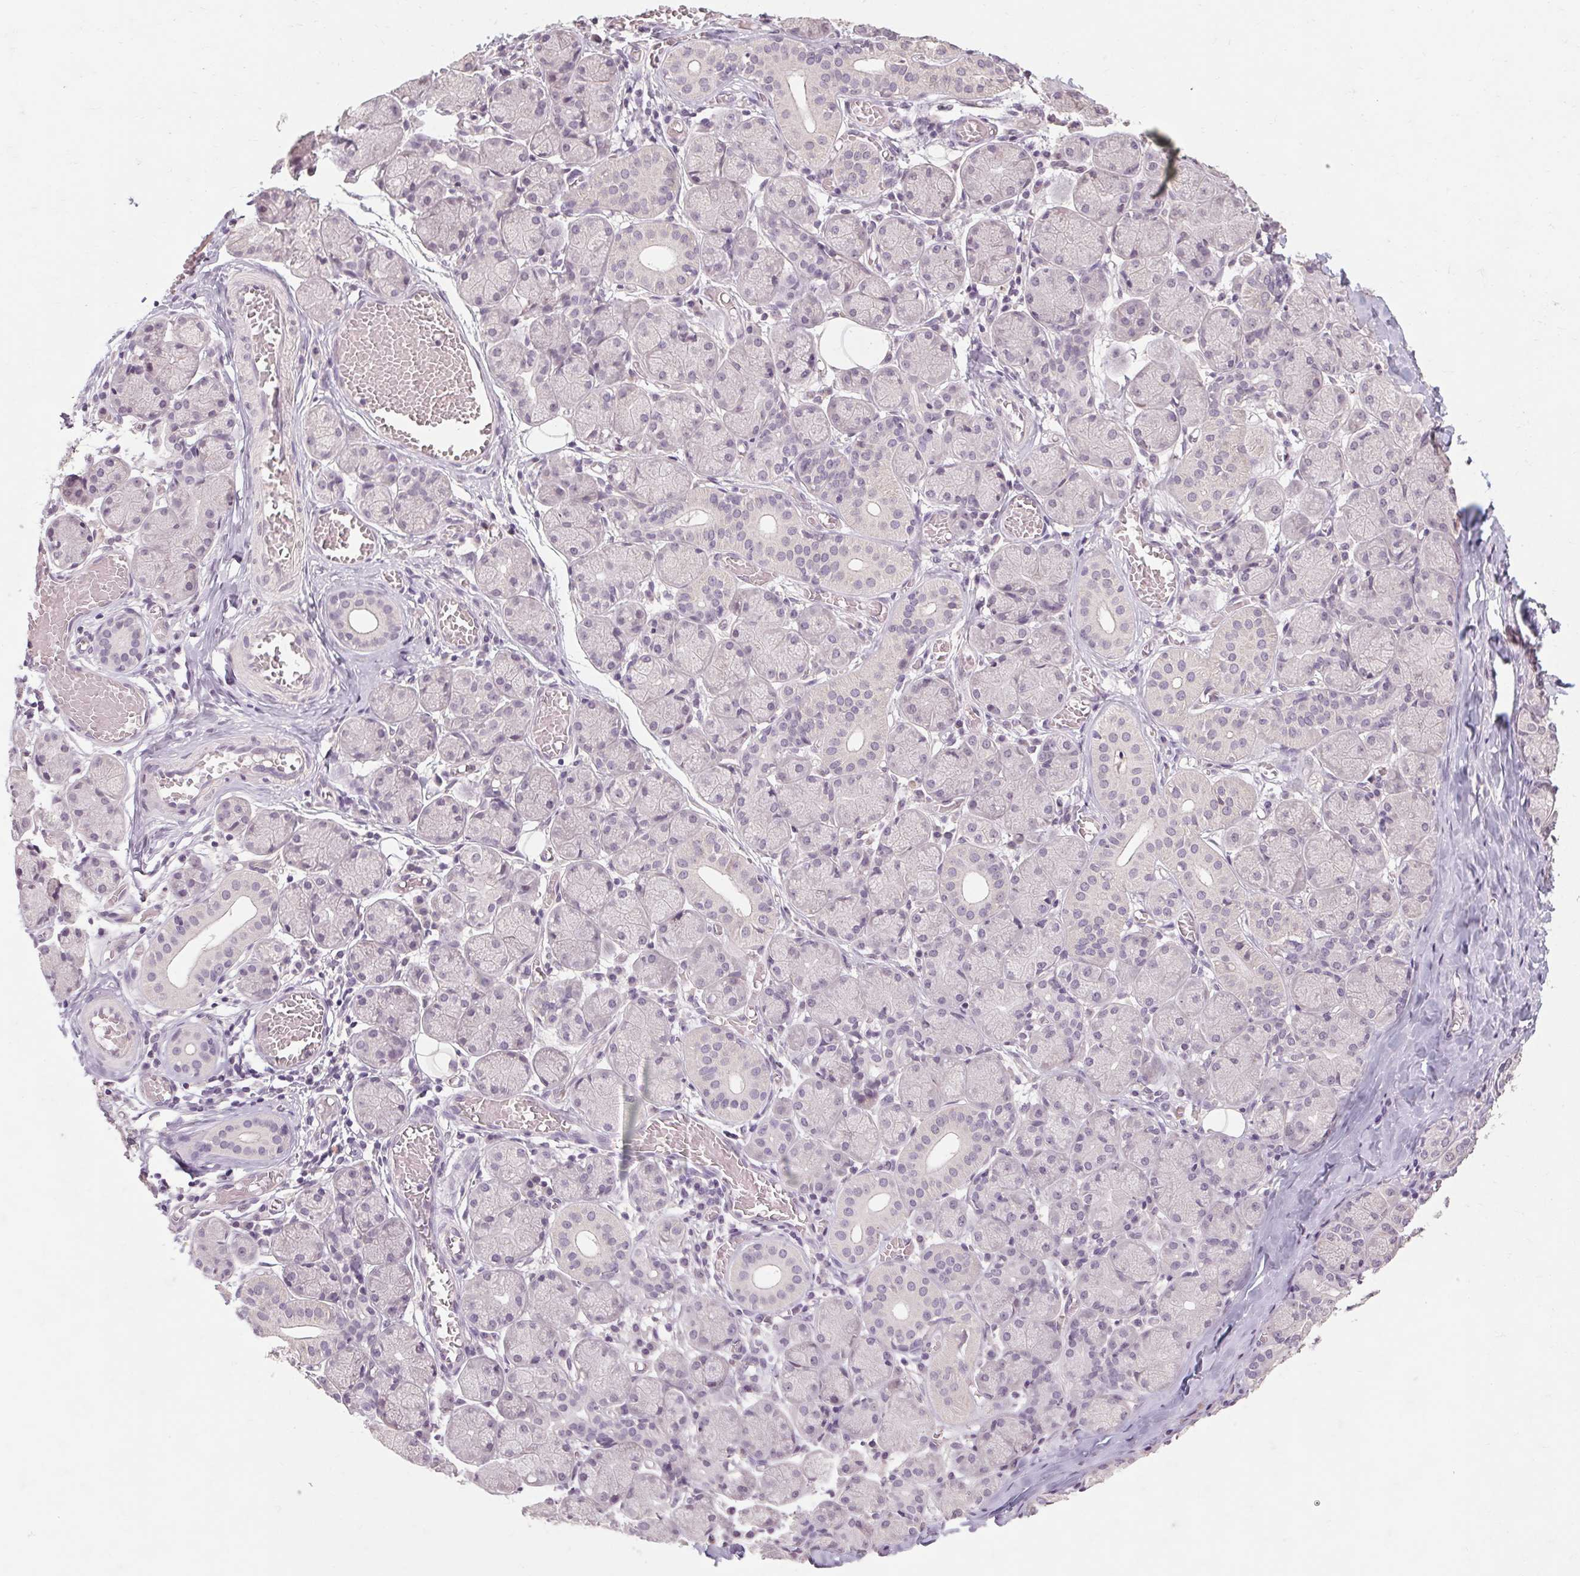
{"staining": {"intensity": "negative", "quantity": "none", "location": "none"}, "tissue": "salivary gland", "cell_type": "Glandular cells", "image_type": "normal", "snomed": [{"axis": "morphology", "description": "Normal tissue, NOS"}, {"axis": "topography", "description": "Salivary gland"}, {"axis": "topography", "description": "Peripheral nerve tissue"}], "caption": "Immunohistochemistry of unremarkable salivary gland exhibits no staining in glandular cells.", "gene": "POMC", "patient": {"sex": "female", "age": 24}}